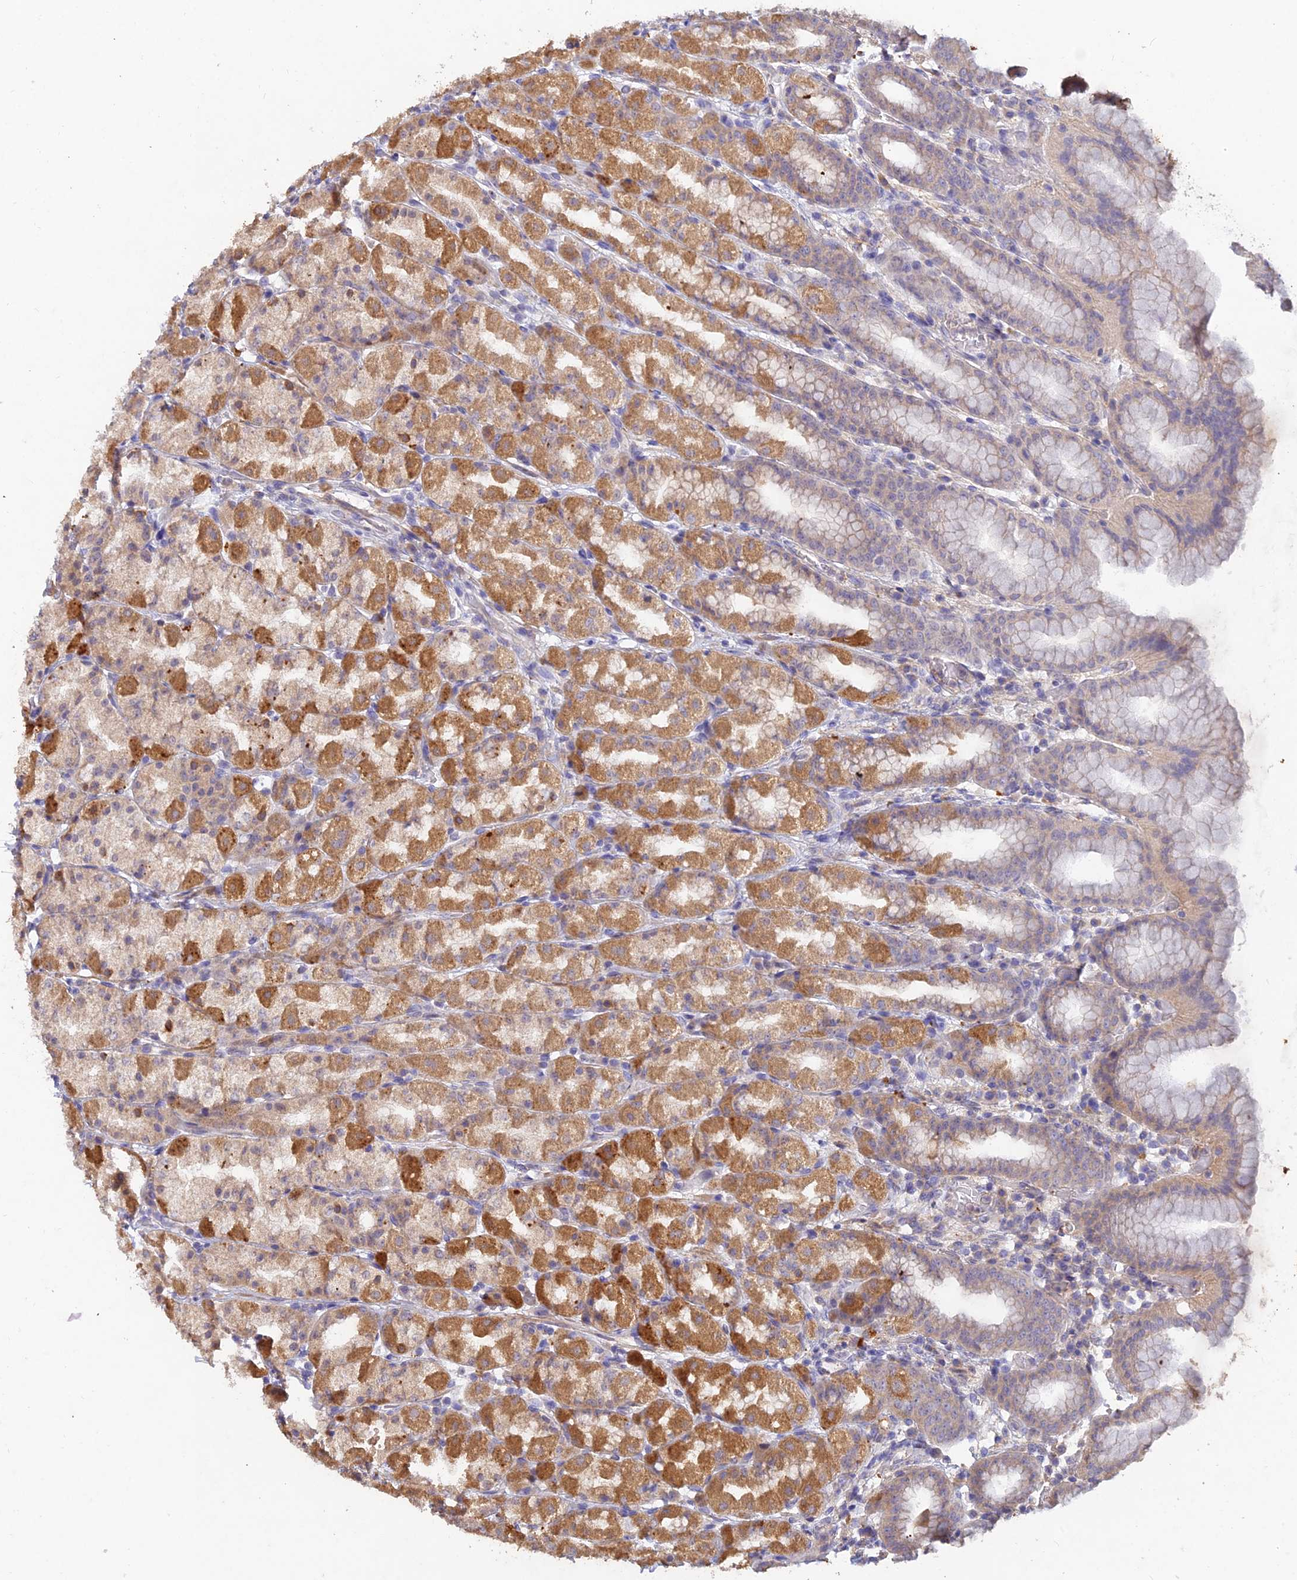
{"staining": {"intensity": "moderate", "quantity": ">75%", "location": "cytoplasmic/membranous"}, "tissue": "stomach", "cell_type": "Glandular cells", "image_type": "normal", "snomed": [{"axis": "morphology", "description": "Normal tissue, NOS"}, {"axis": "topography", "description": "Stomach, upper"}], "caption": "This image exhibits immunohistochemistry staining of unremarkable stomach, with medium moderate cytoplasmic/membranous expression in about >75% of glandular cells.", "gene": "ACSM5", "patient": {"sex": "male", "age": 68}}